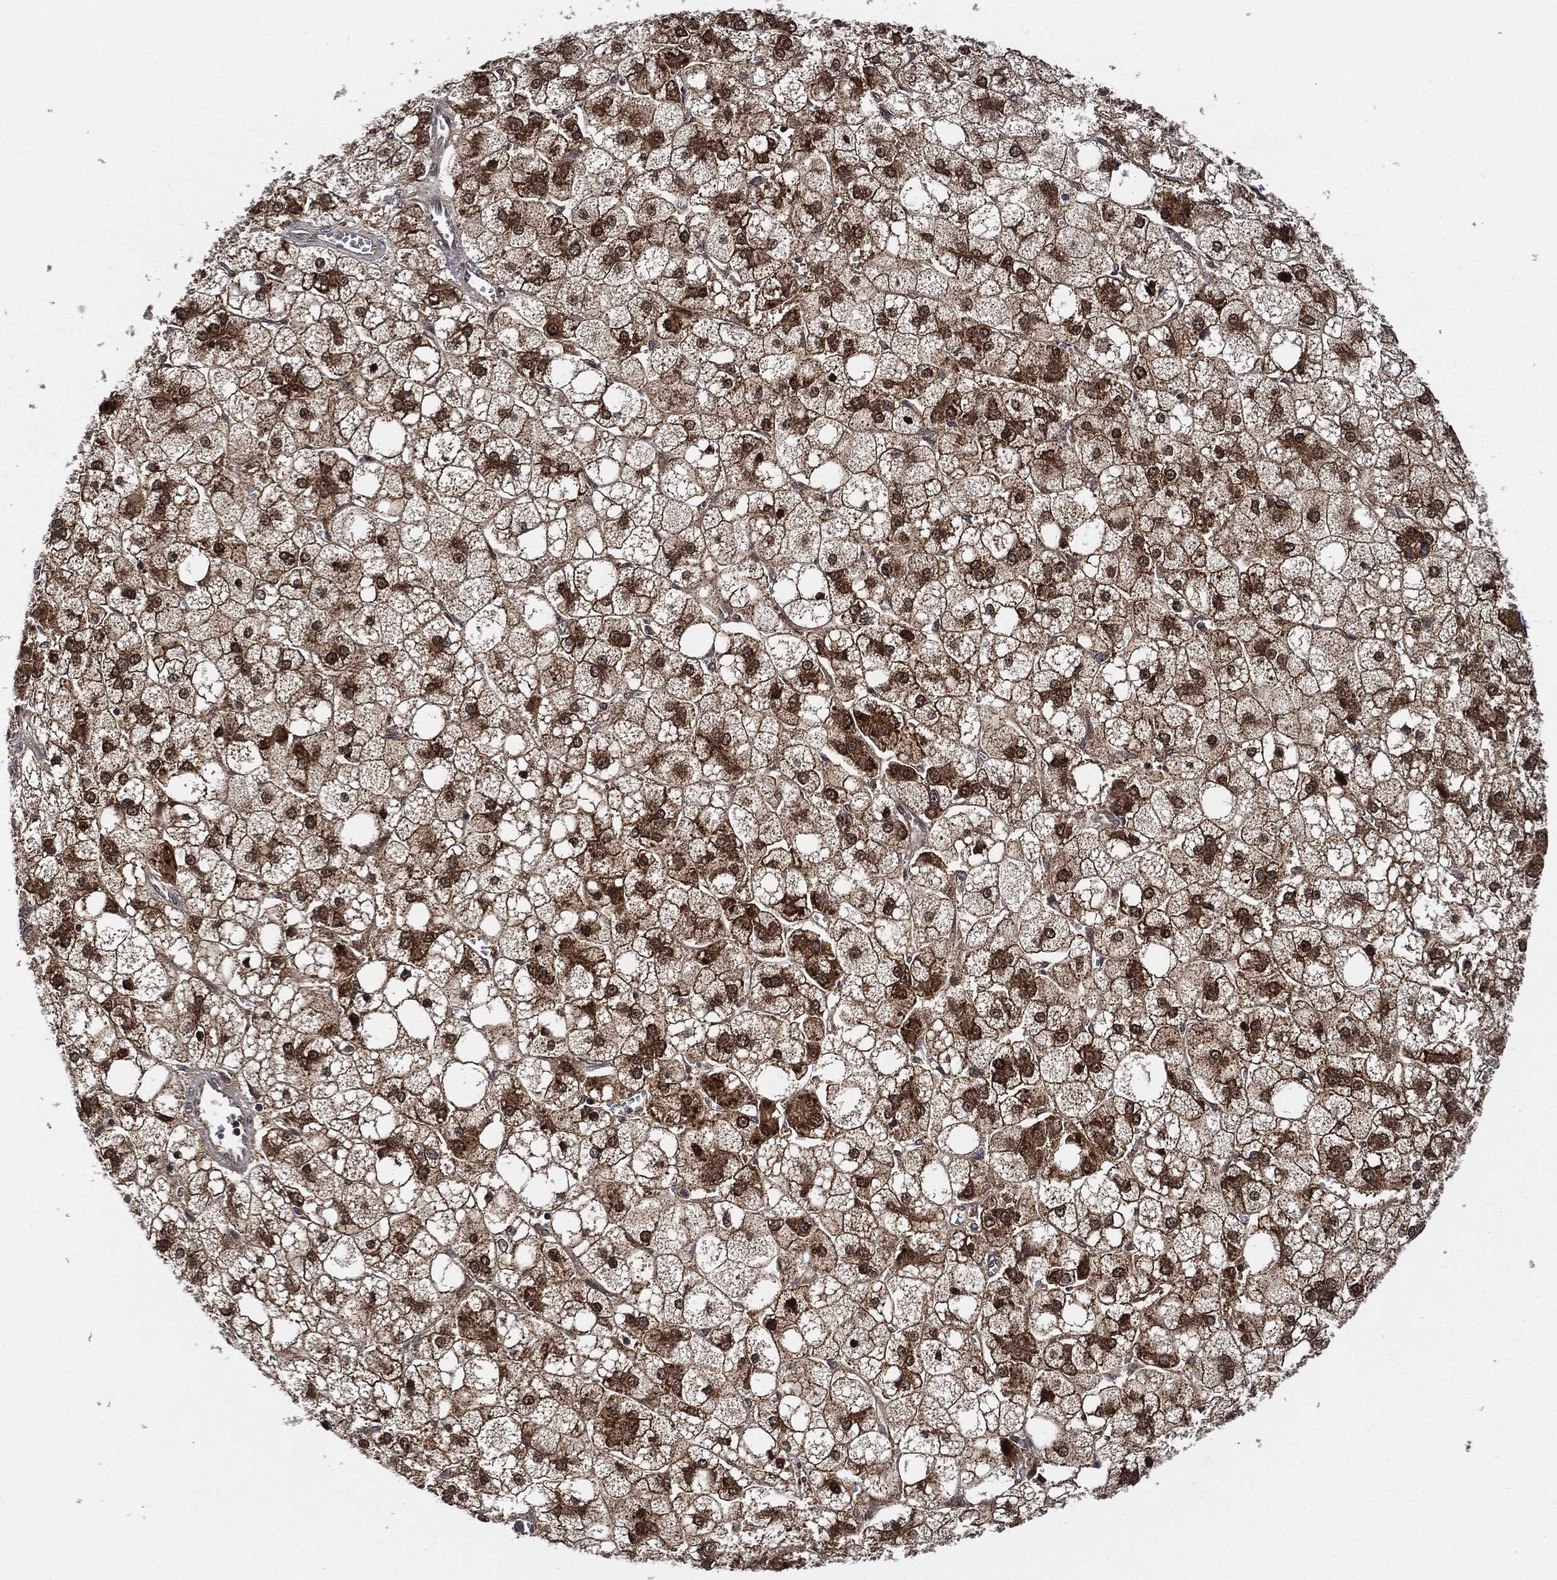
{"staining": {"intensity": "strong", "quantity": ">75%", "location": "cytoplasmic/membranous"}, "tissue": "liver cancer", "cell_type": "Tumor cells", "image_type": "cancer", "snomed": [{"axis": "morphology", "description": "Carcinoma, Hepatocellular, NOS"}, {"axis": "topography", "description": "Liver"}], "caption": "About >75% of tumor cells in liver cancer (hepatocellular carcinoma) demonstrate strong cytoplasmic/membranous protein positivity as visualized by brown immunohistochemical staining.", "gene": "RNASEL", "patient": {"sex": "male", "age": 73}}